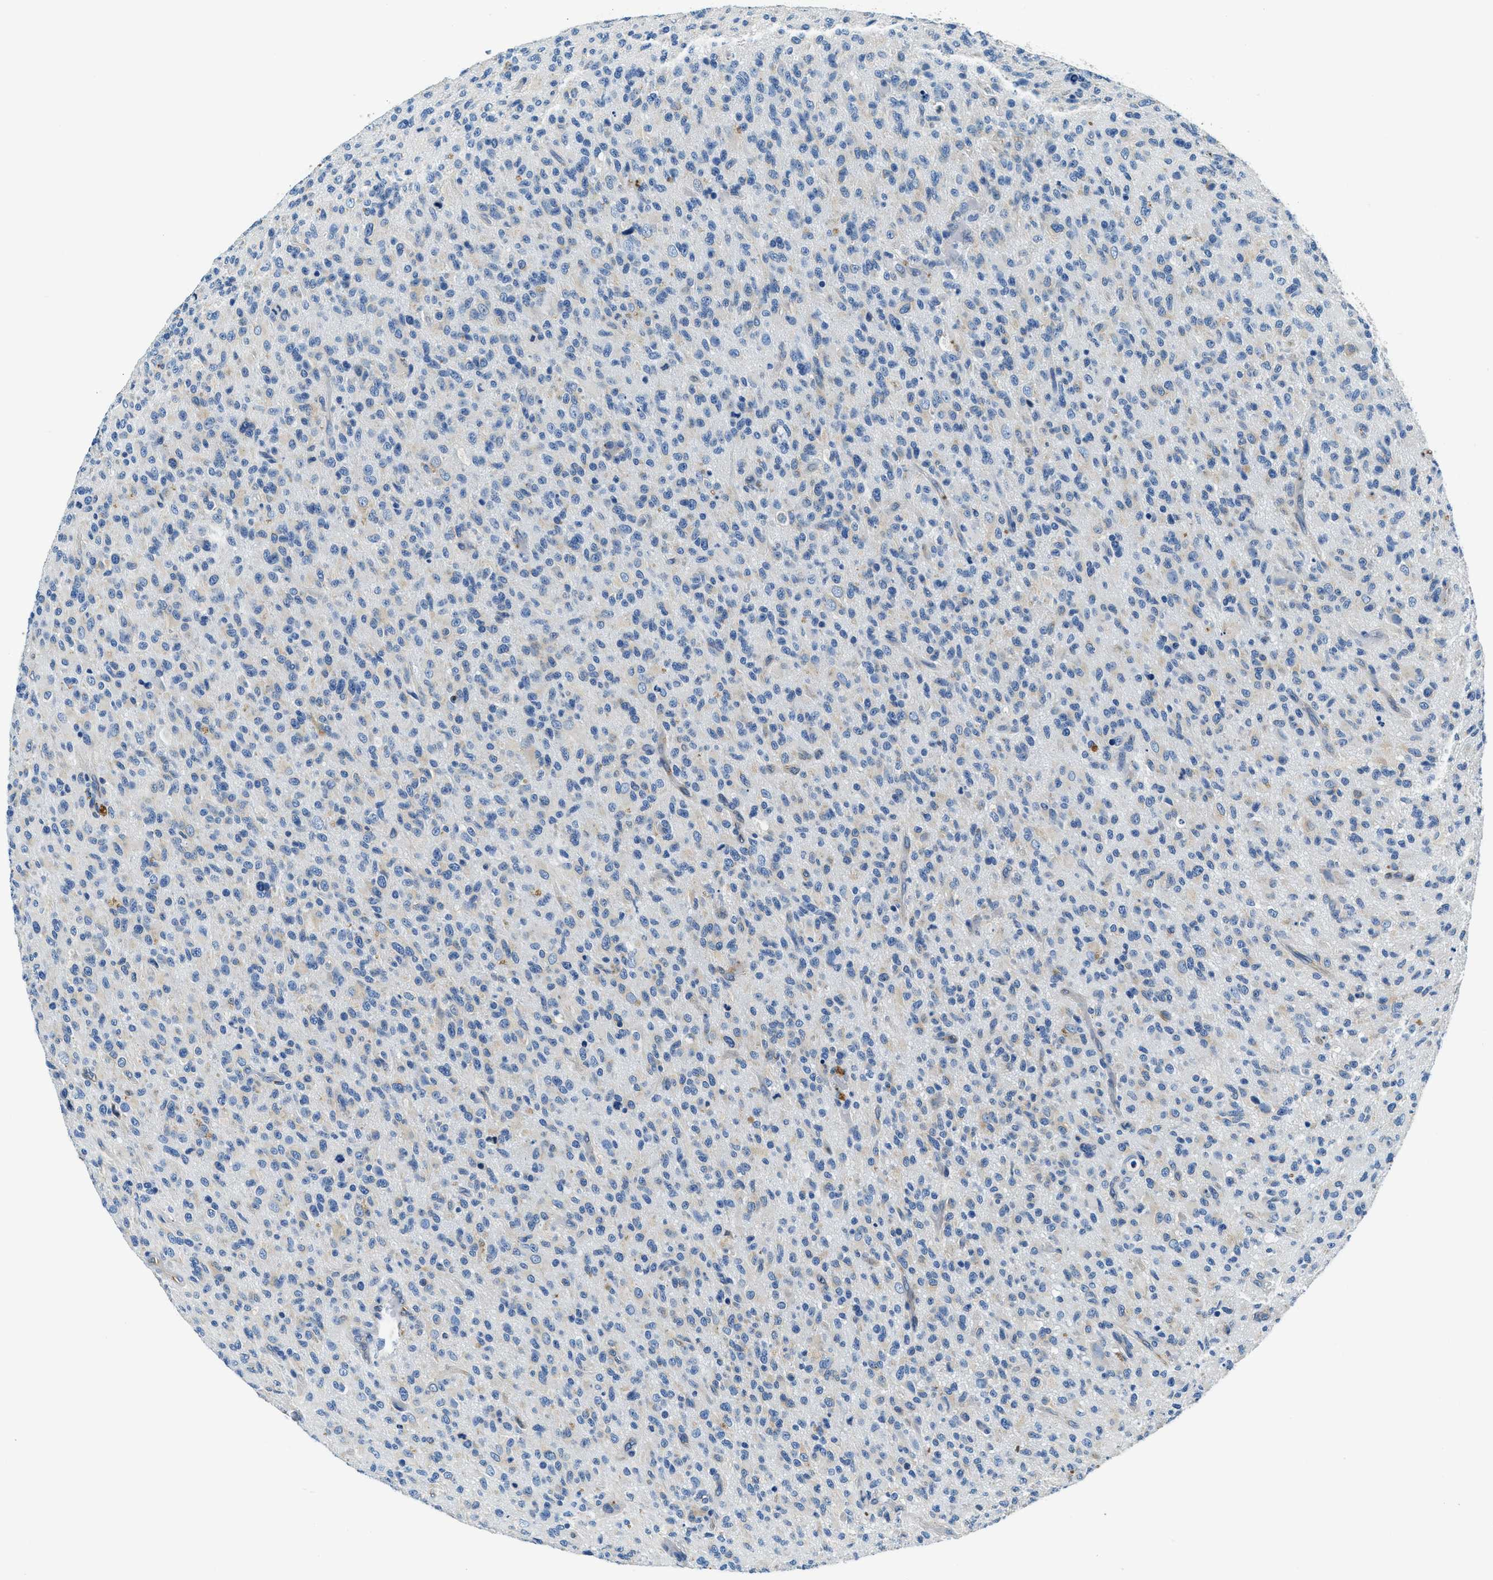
{"staining": {"intensity": "weak", "quantity": "<25%", "location": "cytoplasmic/membranous"}, "tissue": "glioma", "cell_type": "Tumor cells", "image_type": "cancer", "snomed": [{"axis": "morphology", "description": "Glioma, malignant, High grade"}, {"axis": "topography", "description": "Brain"}], "caption": "Tumor cells show no significant protein staining in glioma.", "gene": "UBAC2", "patient": {"sex": "male", "age": 71}}